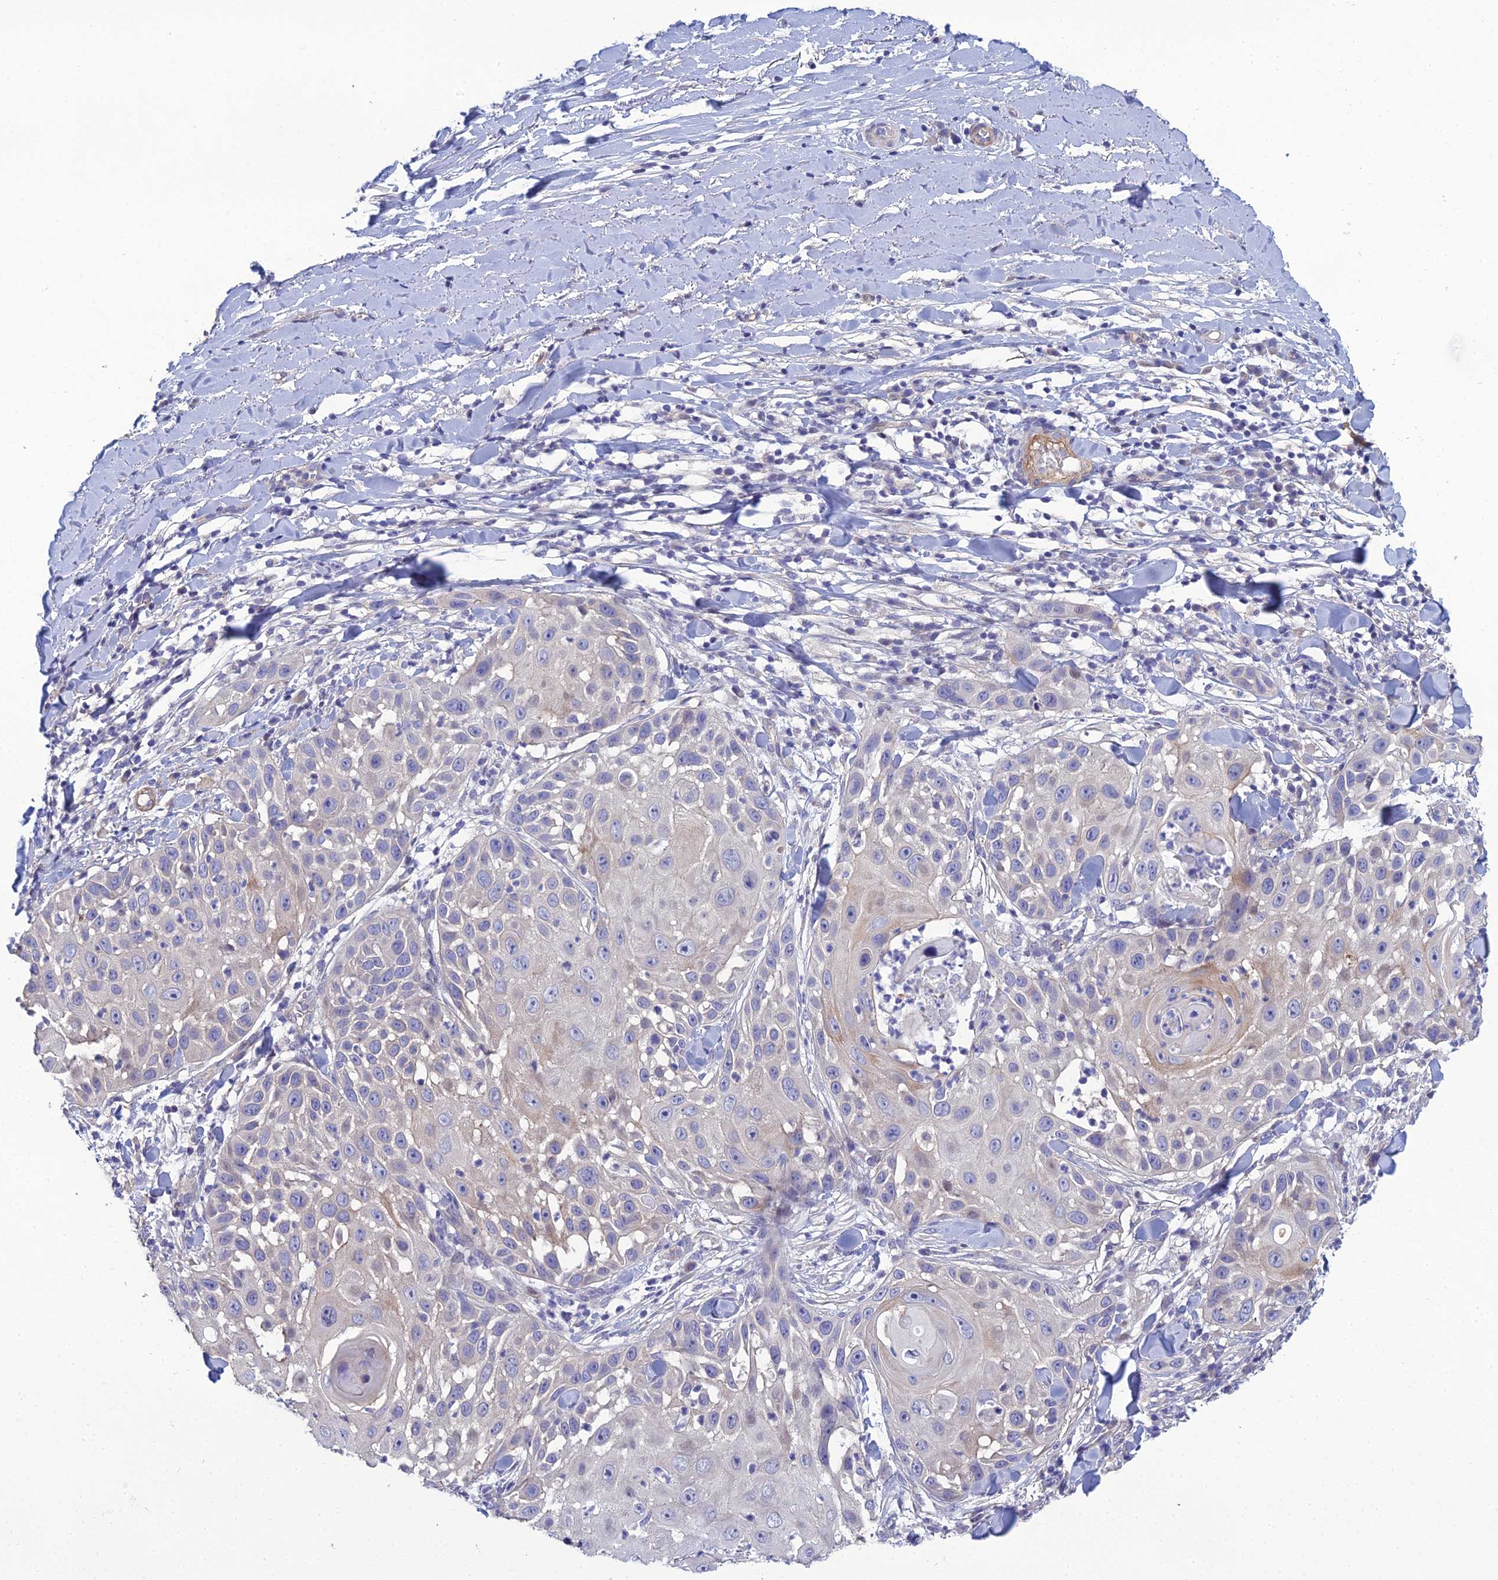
{"staining": {"intensity": "weak", "quantity": "<25%", "location": "cytoplasmic/membranous"}, "tissue": "skin cancer", "cell_type": "Tumor cells", "image_type": "cancer", "snomed": [{"axis": "morphology", "description": "Squamous cell carcinoma, NOS"}, {"axis": "topography", "description": "Skin"}], "caption": "IHC histopathology image of neoplastic tissue: human skin squamous cell carcinoma stained with DAB displays no significant protein positivity in tumor cells.", "gene": "LZTS2", "patient": {"sex": "female", "age": 44}}